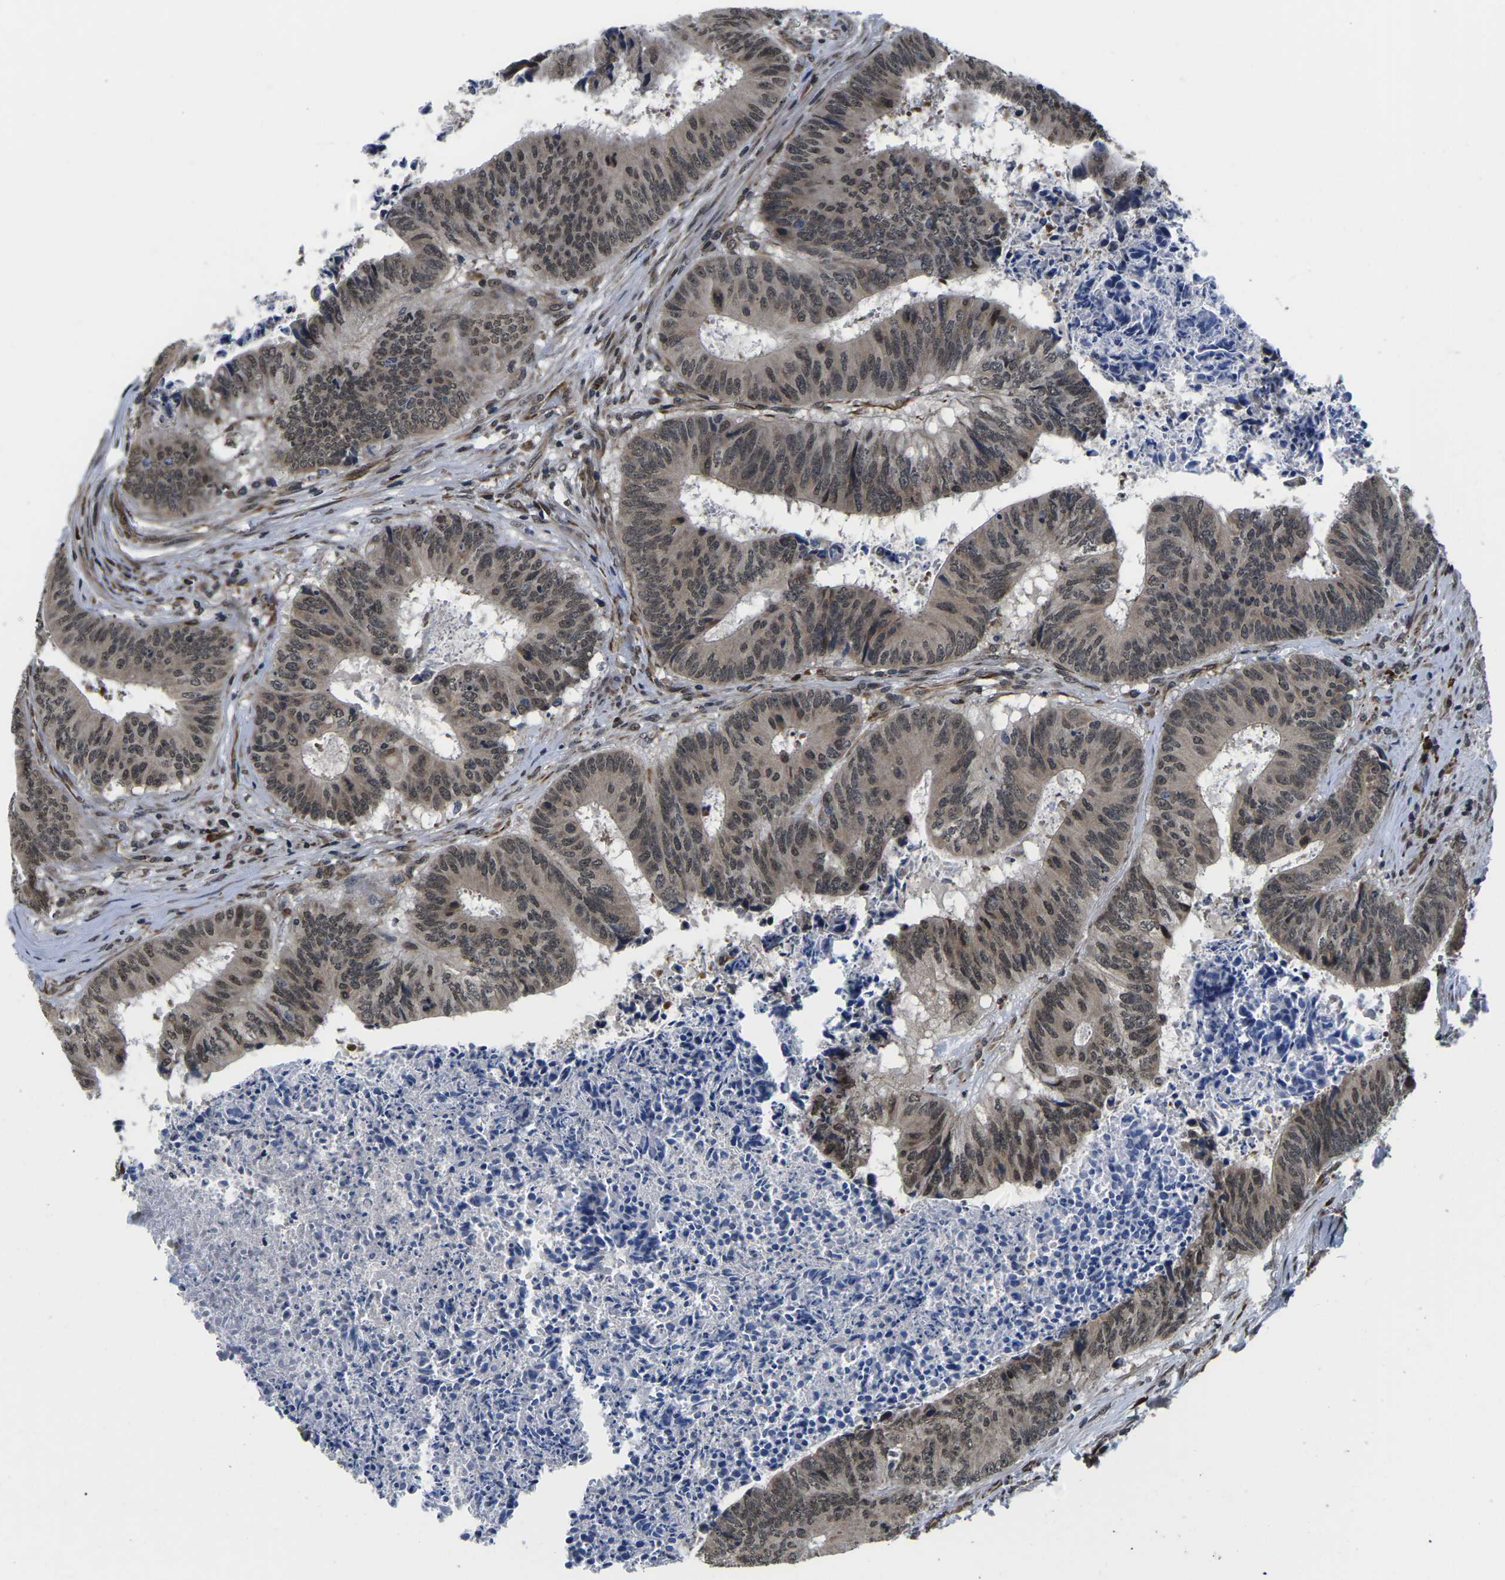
{"staining": {"intensity": "moderate", "quantity": ">75%", "location": "cytoplasmic/membranous,nuclear"}, "tissue": "colorectal cancer", "cell_type": "Tumor cells", "image_type": "cancer", "snomed": [{"axis": "morphology", "description": "Adenocarcinoma, NOS"}, {"axis": "topography", "description": "Rectum"}], "caption": "Immunohistochemical staining of human colorectal adenocarcinoma exhibits medium levels of moderate cytoplasmic/membranous and nuclear staining in approximately >75% of tumor cells. The staining was performed using DAB (3,3'-diaminobenzidine) to visualize the protein expression in brown, while the nuclei were stained in blue with hematoxylin (Magnification: 20x).", "gene": "CCNE1", "patient": {"sex": "male", "age": 72}}